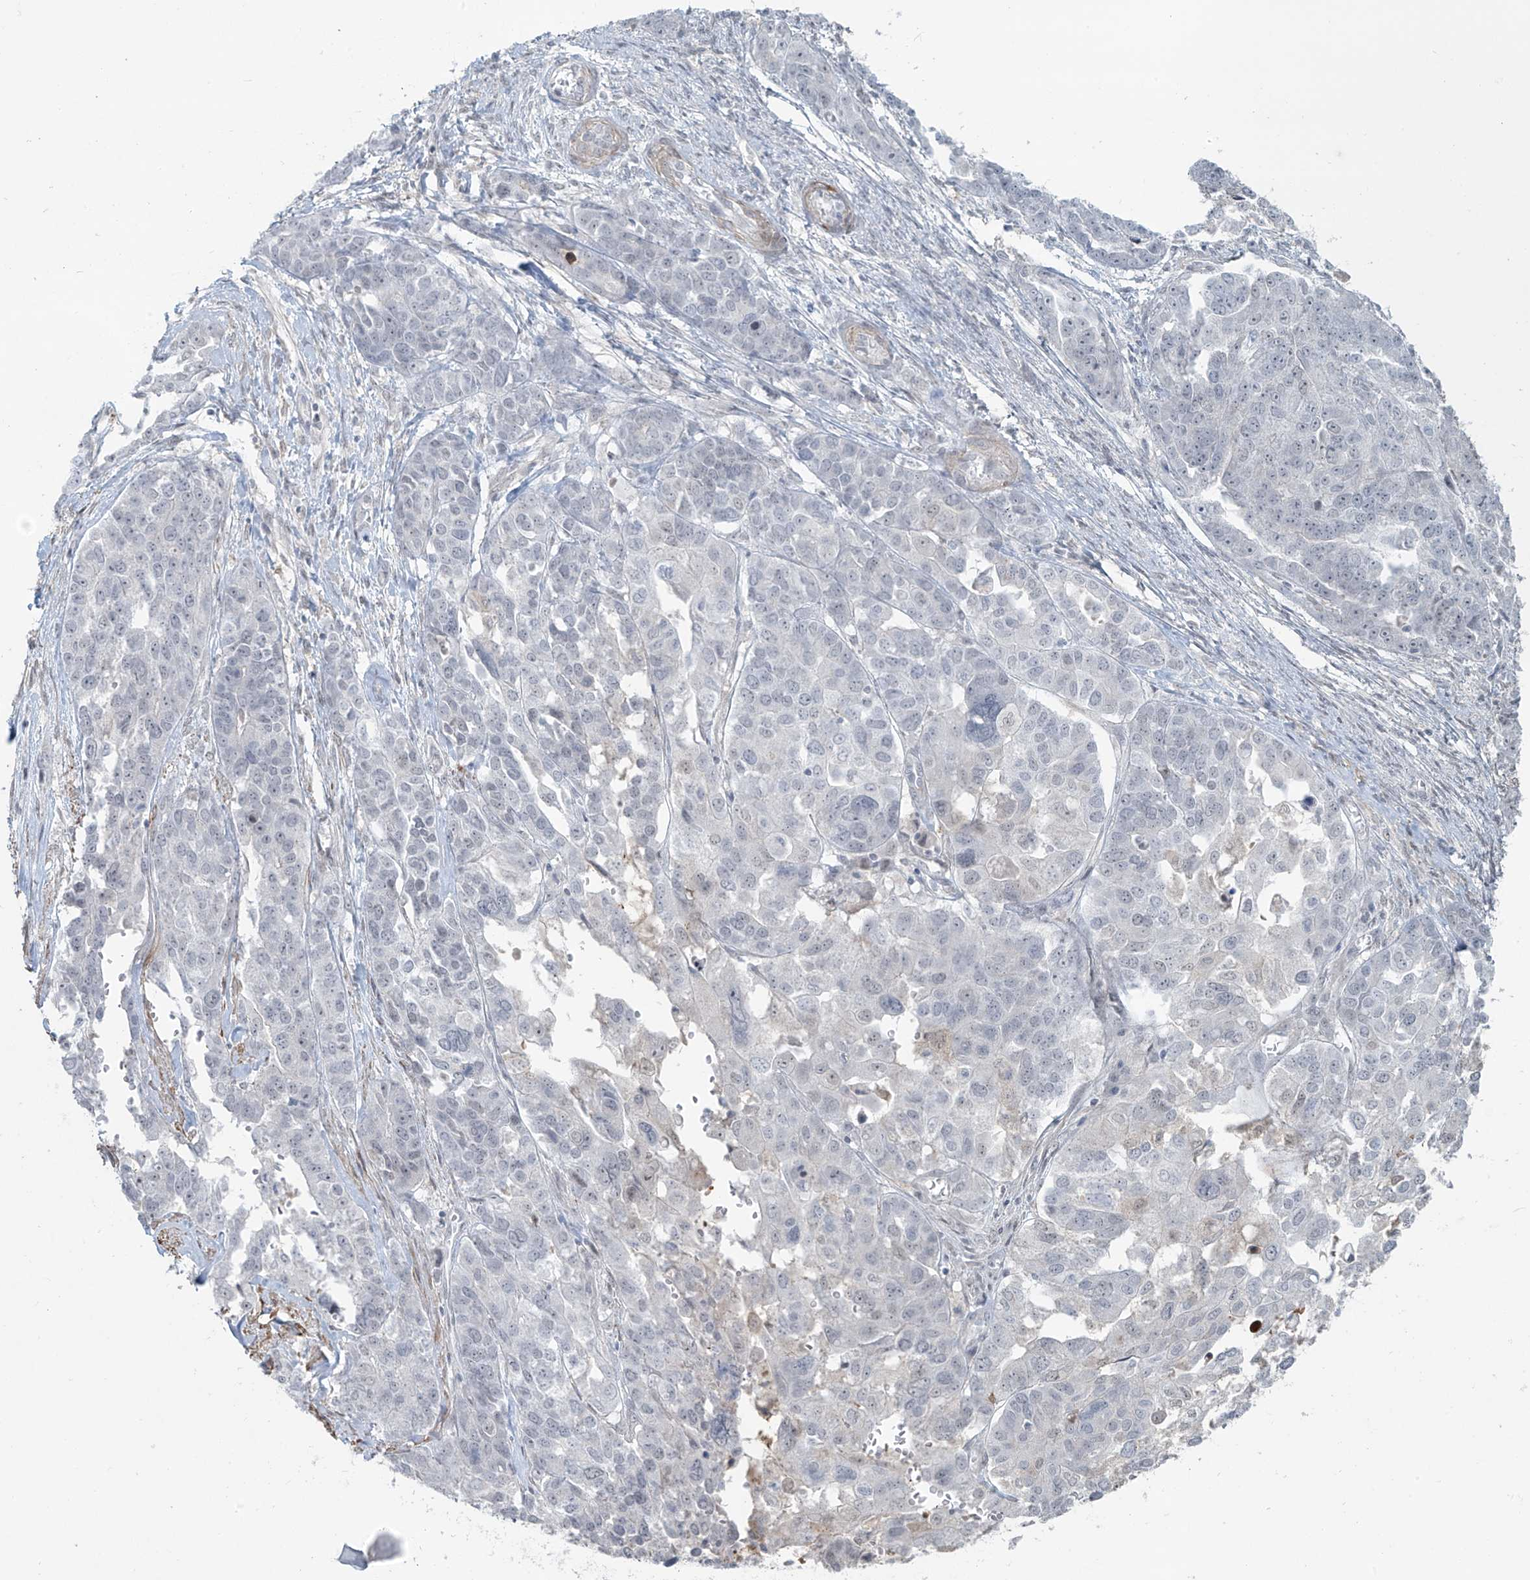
{"staining": {"intensity": "negative", "quantity": "none", "location": "none"}, "tissue": "ovarian cancer", "cell_type": "Tumor cells", "image_type": "cancer", "snomed": [{"axis": "morphology", "description": "Cystadenocarcinoma, serous, NOS"}, {"axis": "topography", "description": "Ovary"}], "caption": "Immunohistochemistry (IHC) micrograph of neoplastic tissue: human serous cystadenocarcinoma (ovarian) stained with DAB exhibits no significant protein expression in tumor cells.", "gene": "RASGEF1A", "patient": {"sex": "female", "age": 44}}